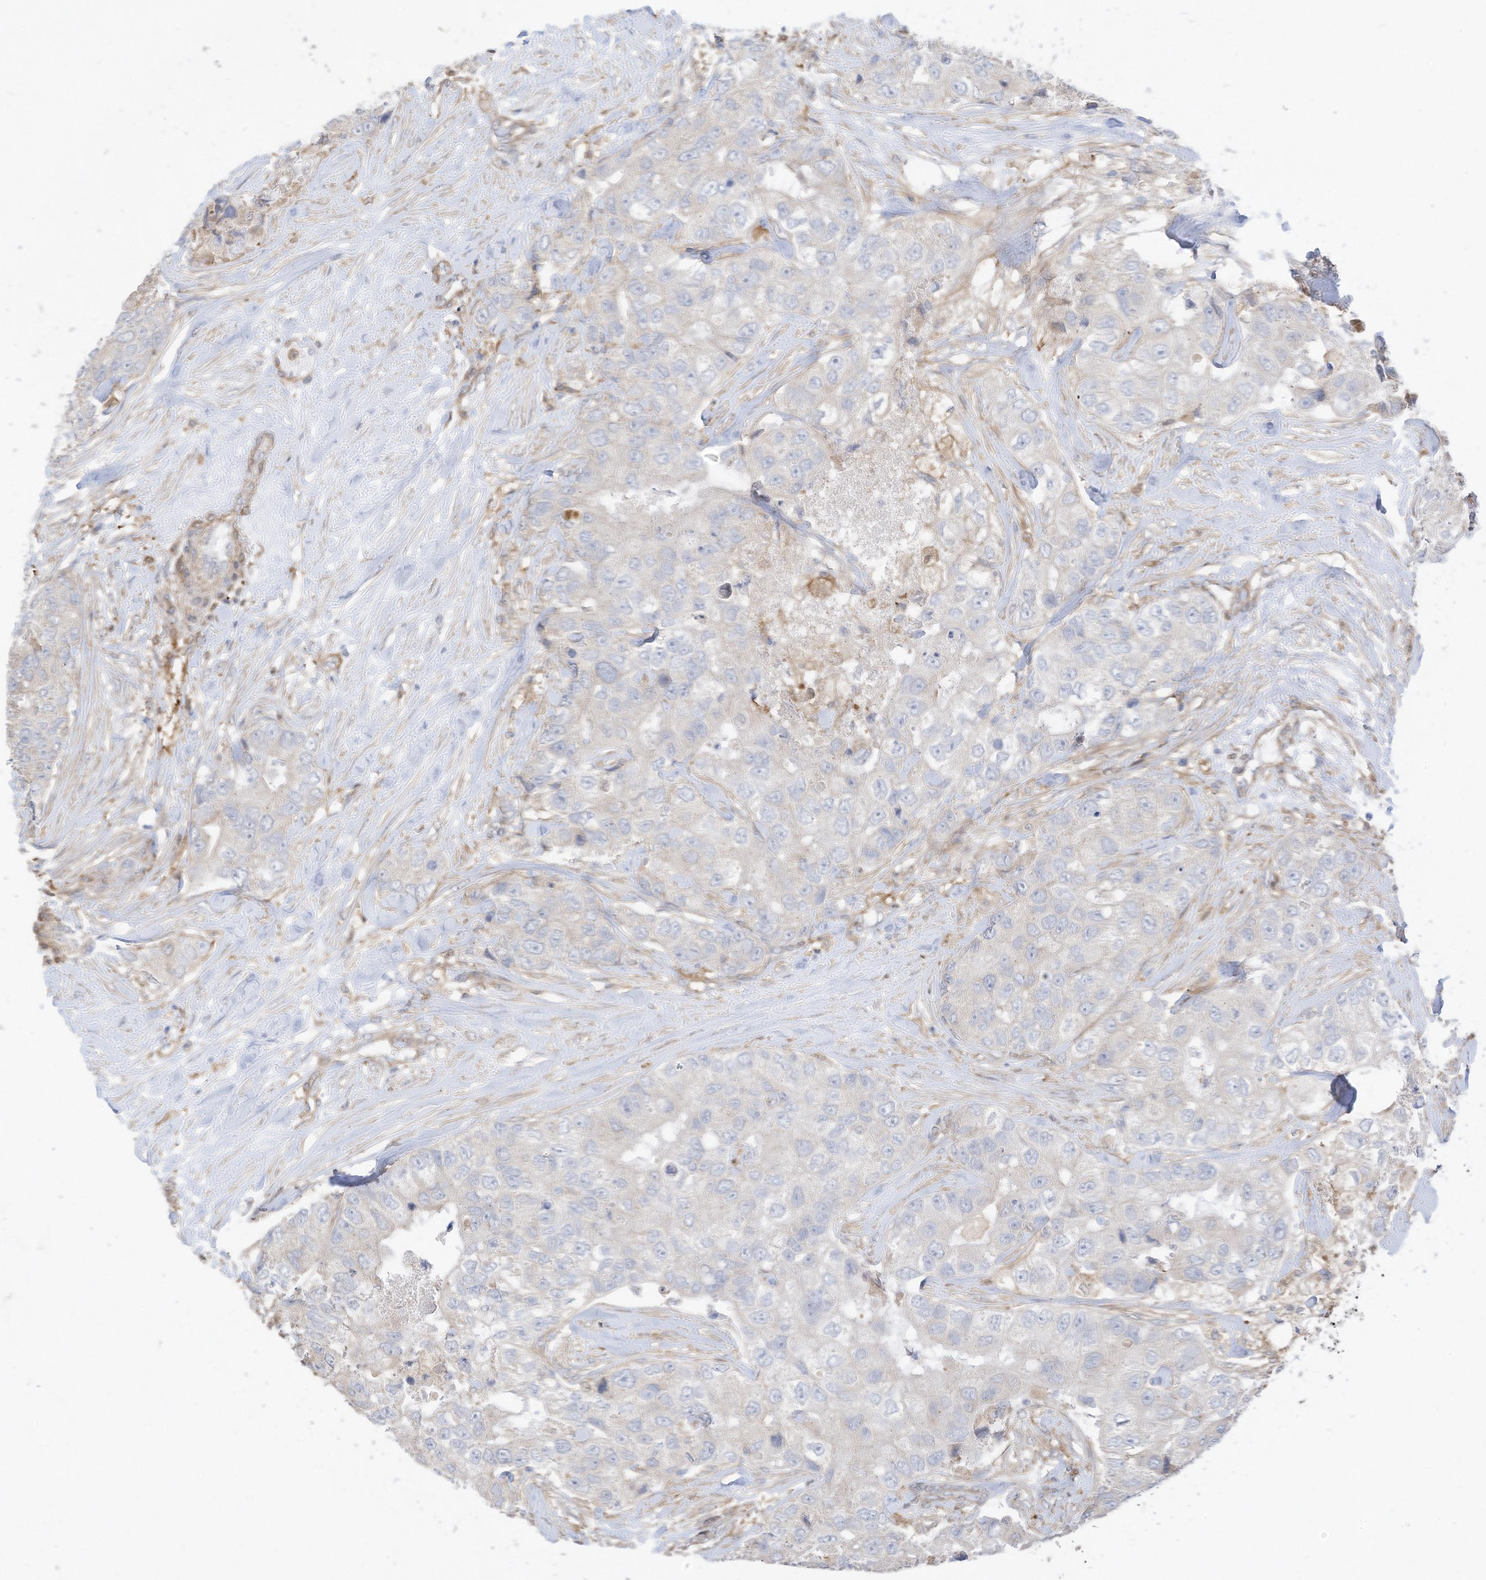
{"staining": {"intensity": "negative", "quantity": "none", "location": "none"}, "tissue": "breast cancer", "cell_type": "Tumor cells", "image_type": "cancer", "snomed": [{"axis": "morphology", "description": "Duct carcinoma"}, {"axis": "topography", "description": "Breast"}], "caption": "Micrograph shows no significant protein positivity in tumor cells of breast cancer.", "gene": "ATP13A1", "patient": {"sex": "female", "age": 62}}